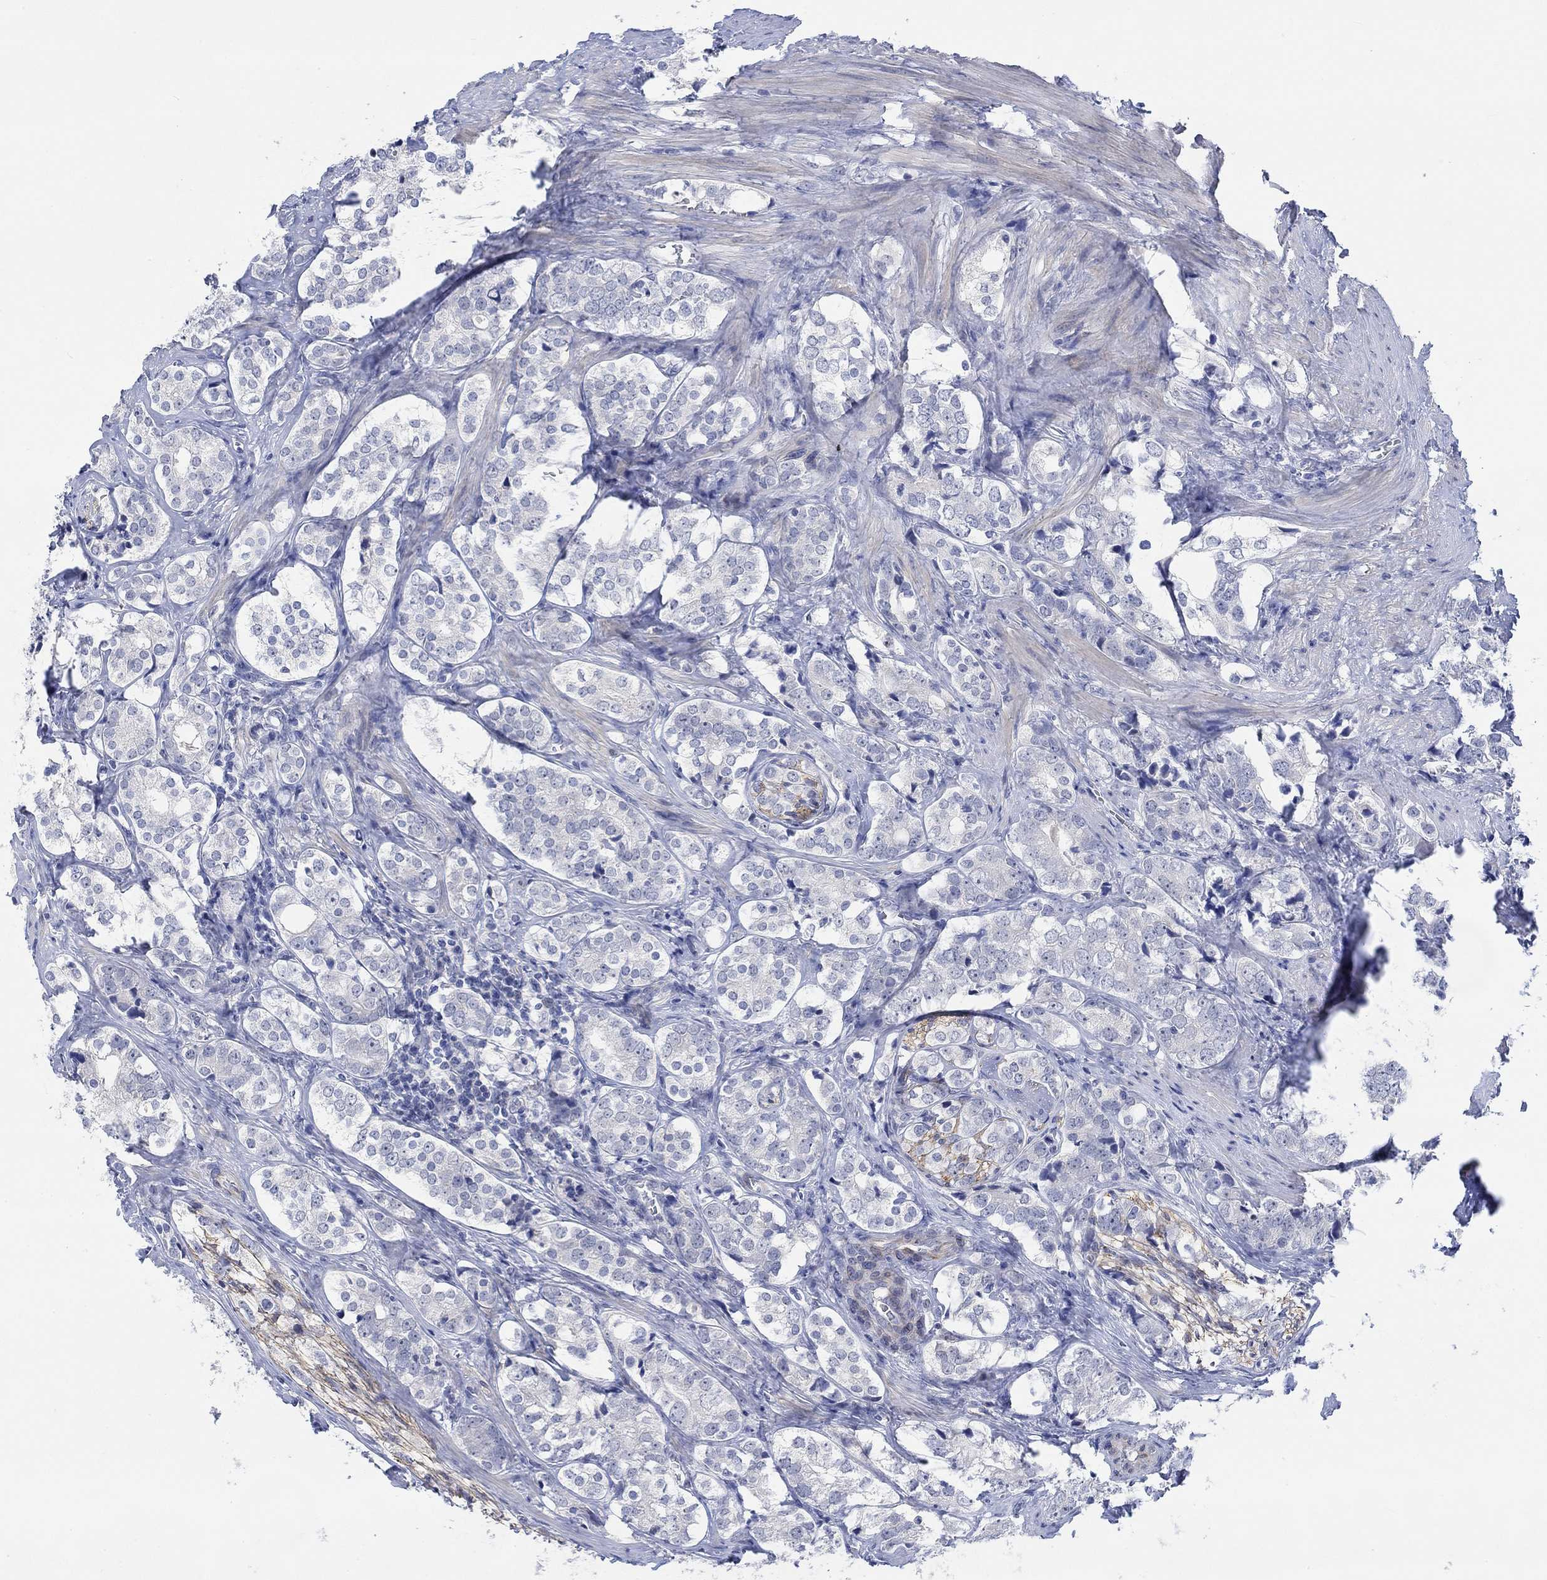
{"staining": {"intensity": "negative", "quantity": "none", "location": "none"}, "tissue": "prostate cancer", "cell_type": "Tumor cells", "image_type": "cancer", "snomed": [{"axis": "morphology", "description": "Adenocarcinoma, NOS"}, {"axis": "topography", "description": "Prostate and seminal vesicle, NOS"}], "caption": "DAB immunohistochemical staining of human adenocarcinoma (prostate) reveals no significant expression in tumor cells.", "gene": "DLK1", "patient": {"sex": "male", "age": 63}}